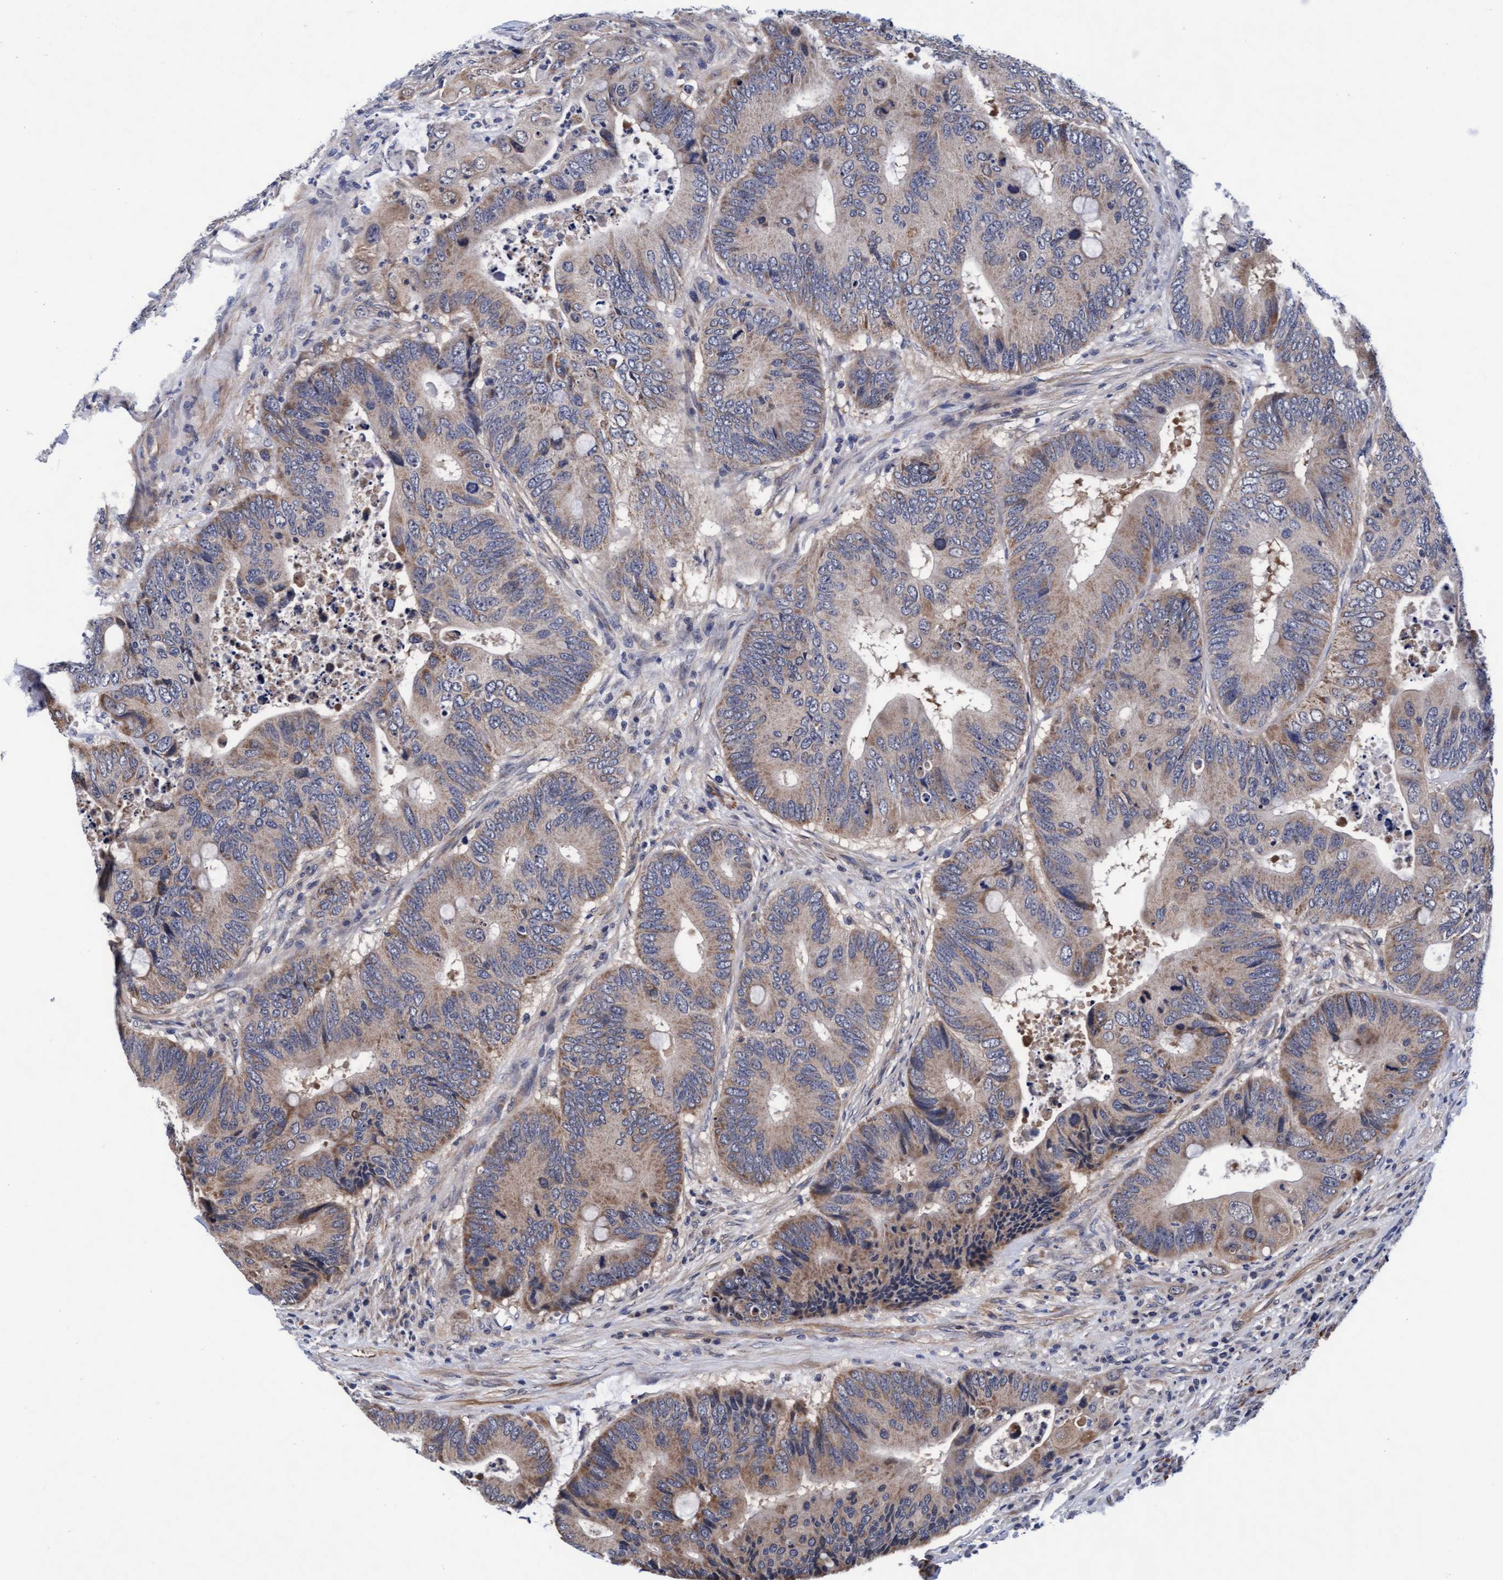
{"staining": {"intensity": "moderate", "quantity": "<25%", "location": "cytoplasmic/membranous"}, "tissue": "colorectal cancer", "cell_type": "Tumor cells", "image_type": "cancer", "snomed": [{"axis": "morphology", "description": "Adenocarcinoma, NOS"}, {"axis": "topography", "description": "Colon"}], "caption": "DAB (3,3'-diaminobenzidine) immunohistochemical staining of human colorectal adenocarcinoma reveals moderate cytoplasmic/membranous protein expression in about <25% of tumor cells. (Brightfield microscopy of DAB IHC at high magnification).", "gene": "EFCAB13", "patient": {"sex": "male", "age": 71}}